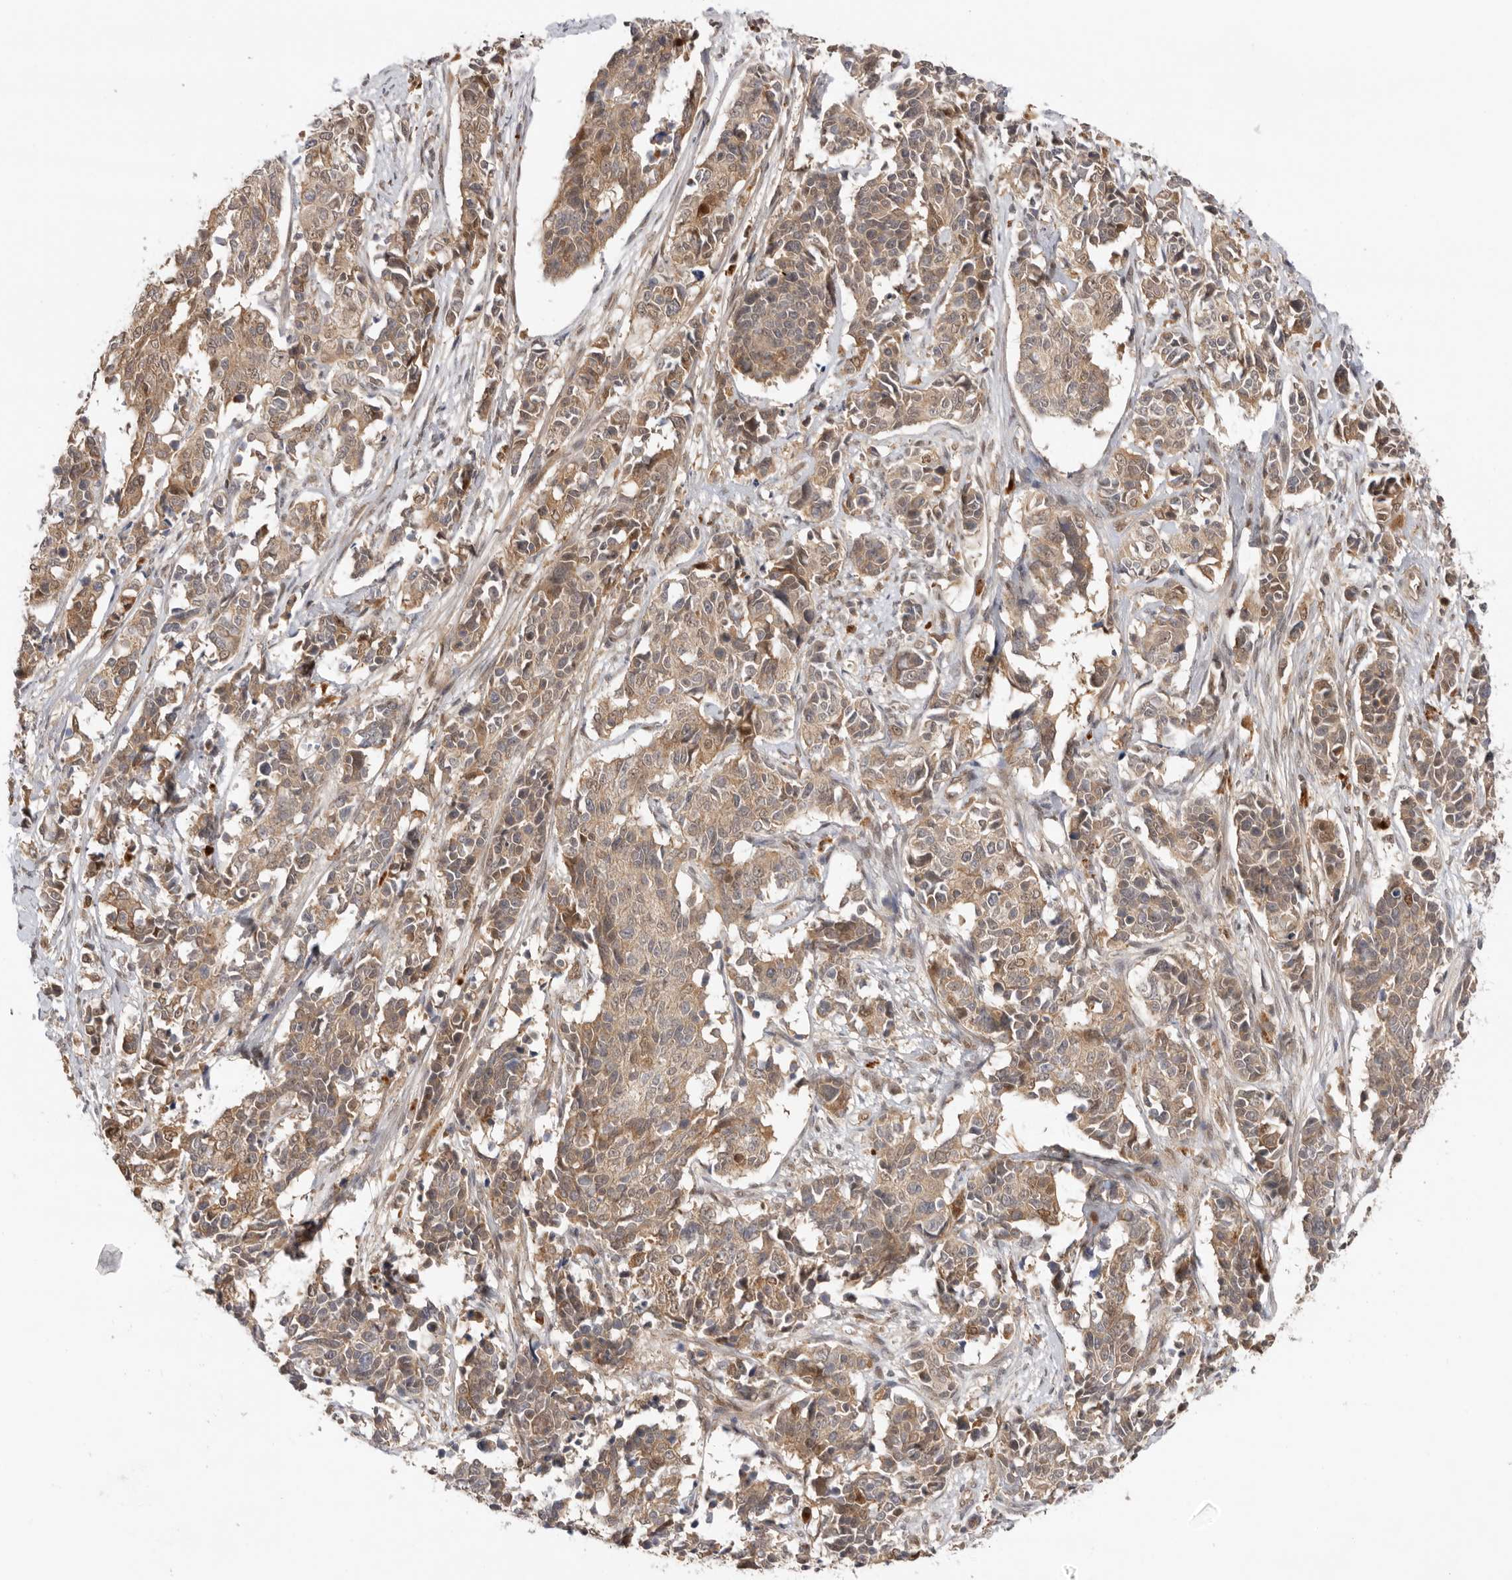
{"staining": {"intensity": "moderate", "quantity": ">75%", "location": "cytoplasmic/membranous"}, "tissue": "cervical cancer", "cell_type": "Tumor cells", "image_type": "cancer", "snomed": [{"axis": "morphology", "description": "Normal tissue, NOS"}, {"axis": "morphology", "description": "Squamous cell carcinoma, NOS"}, {"axis": "topography", "description": "Cervix"}], "caption": "Protein expression analysis of cervical cancer exhibits moderate cytoplasmic/membranous staining in about >75% of tumor cells.", "gene": "DCAF8", "patient": {"sex": "female", "age": 35}}